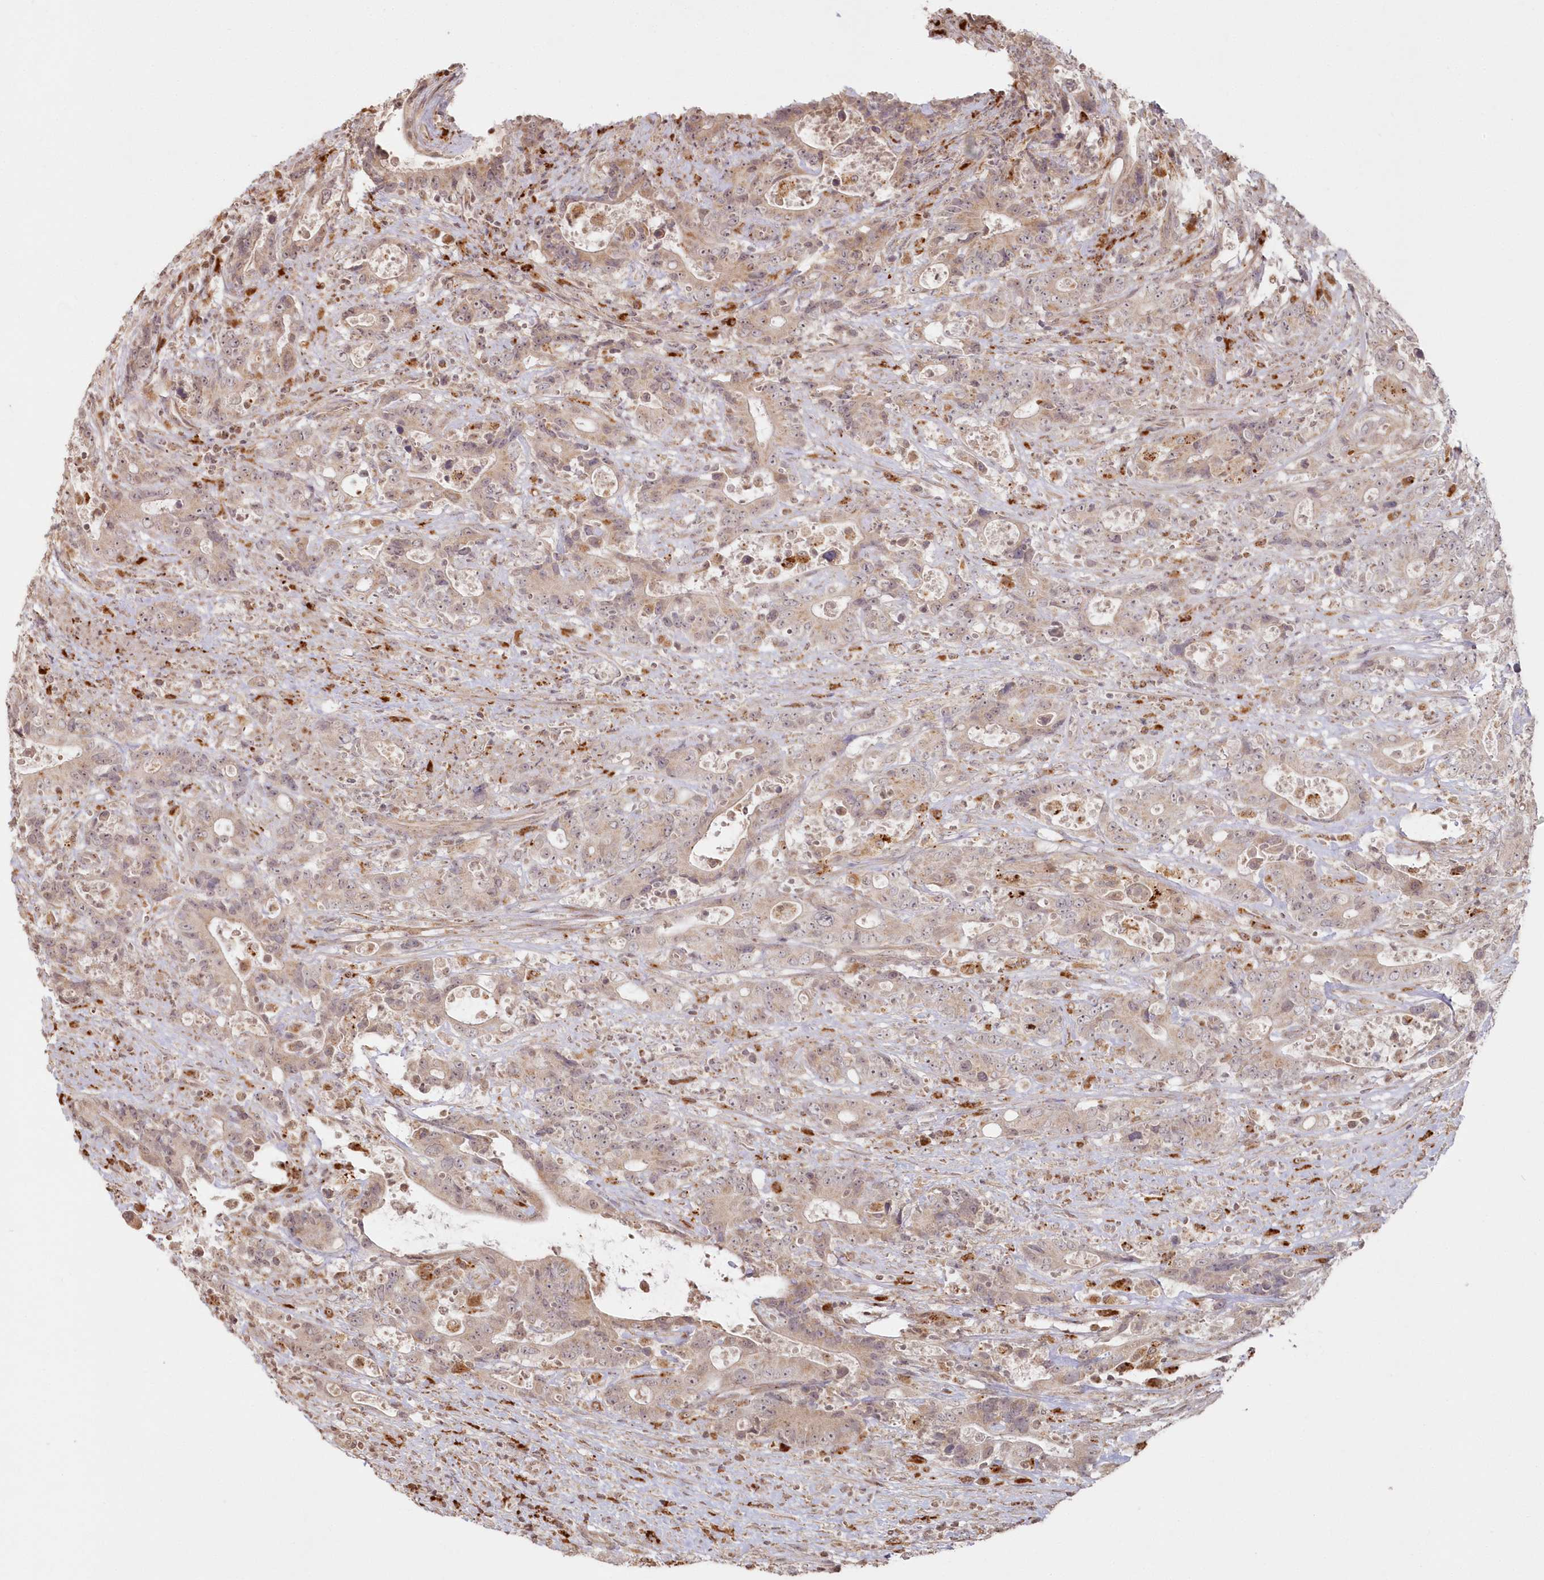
{"staining": {"intensity": "weak", "quantity": ">75%", "location": "cytoplasmic/membranous"}, "tissue": "colorectal cancer", "cell_type": "Tumor cells", "image_type": "cancer", "snomed": [{"axis": "morphology", "description": "Adenocarcinoma, NOS"}, {"axis": "topography", "description": "Colon"}], "caption": "A micrograph showing weak cytoplasmic/membranous expression in about >75% of tumor cells in colorectal cancer (adenocarcinoma), as visualized by brown immunohistochemical staining.", "gene": "ARSB", "patient": {"sex": "female", "age": 75}}